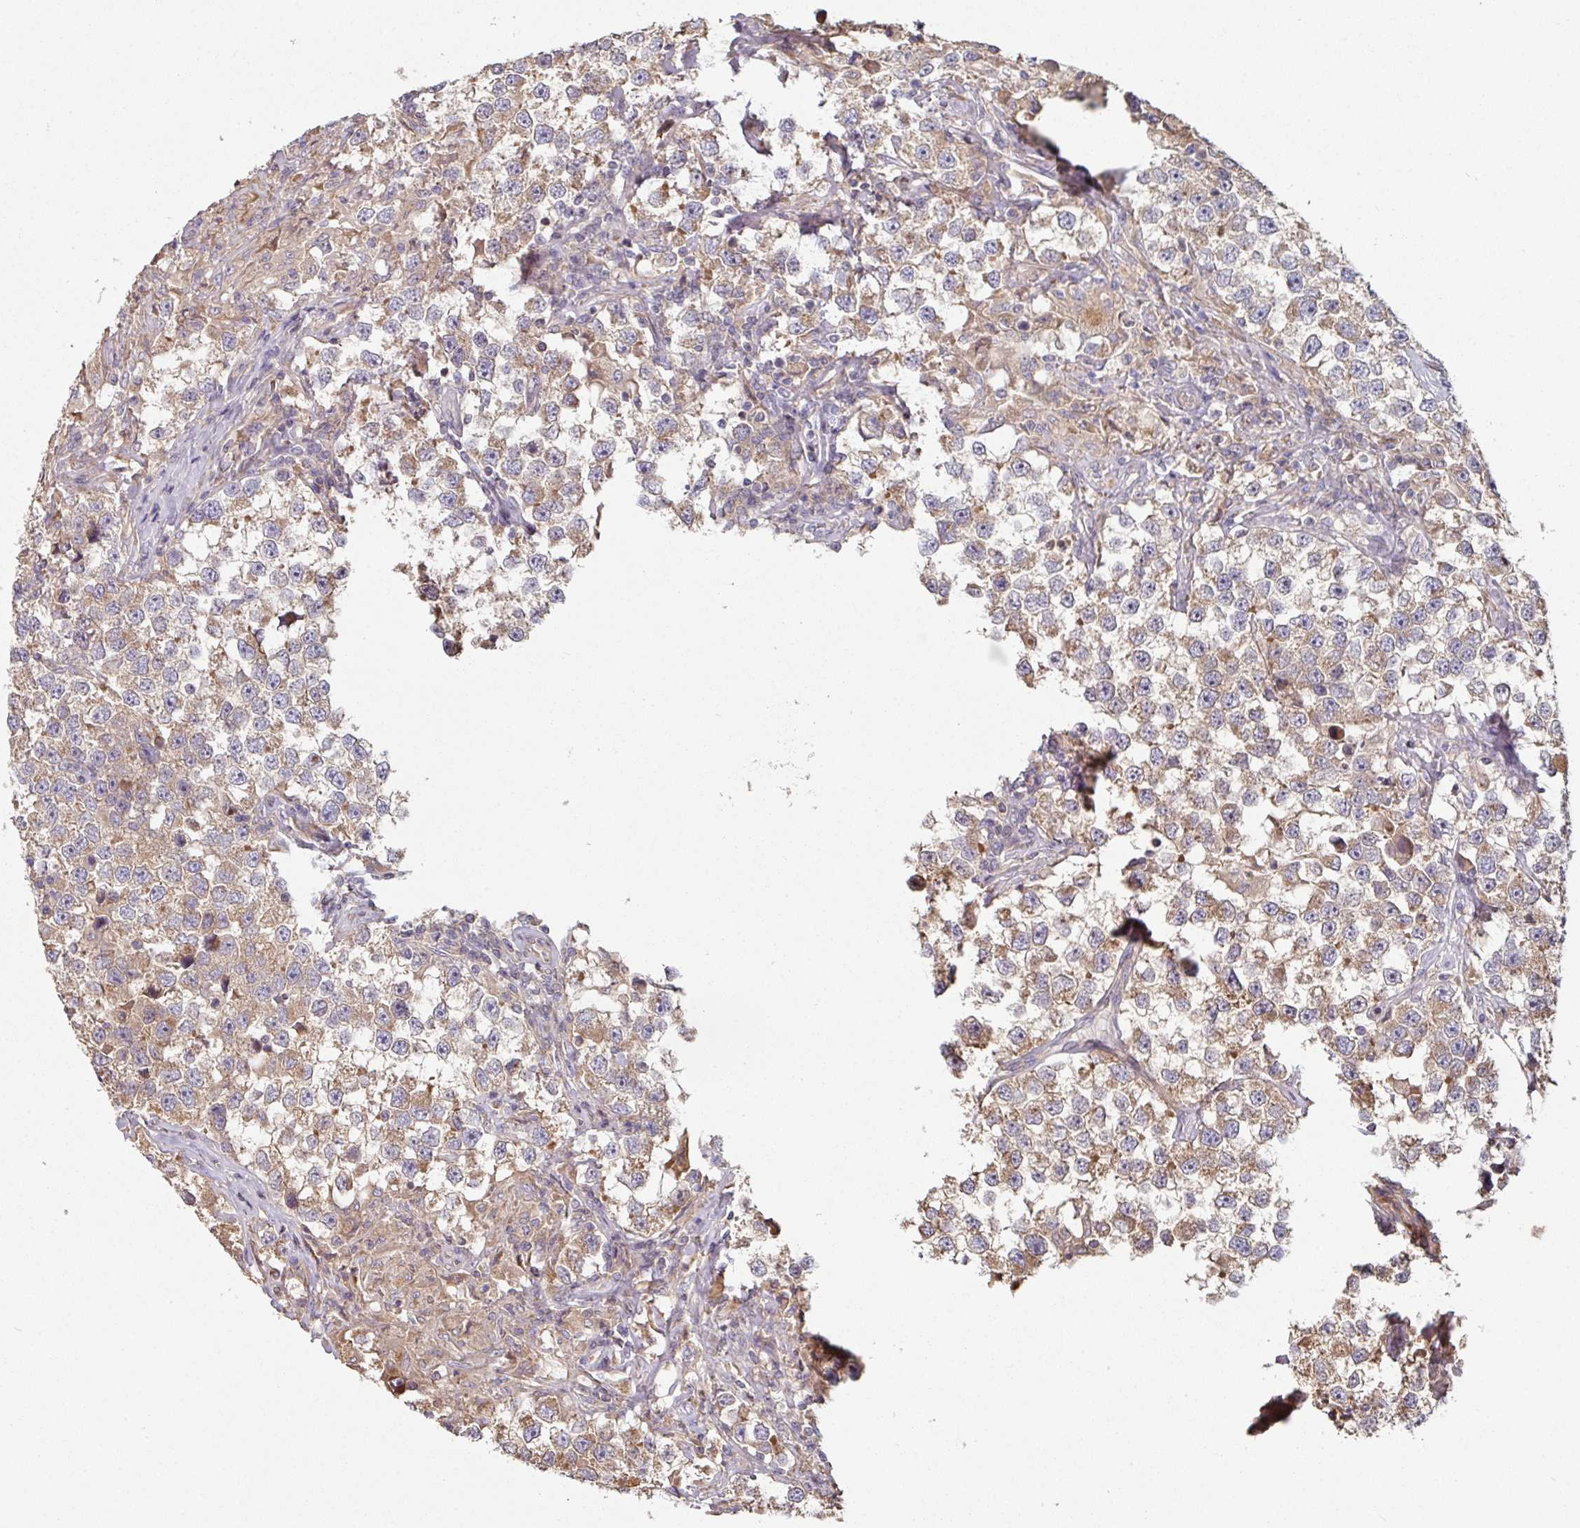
{"staining": {"intensity": "moderate", "quantity": ">75%", "location": "cytoplasmic/membranous"}, "tissue": "testis cancer", "cell_type": "Tumor cells", "image_type": "cancer", "snomed": [{"axis": "morphology", "description": "Seminoma, NOS"}, {"axis": "topography", "description": "Testis"}], "caption": "A high-resolution photomicrograph shows IHC staining of testis cancer (seminoma), which reveals moderate cytoplasmic/membranous staining in about >75% of tumor cells.", "gene": "SIK1", "patient": {"sex": "male", "age": 46}}